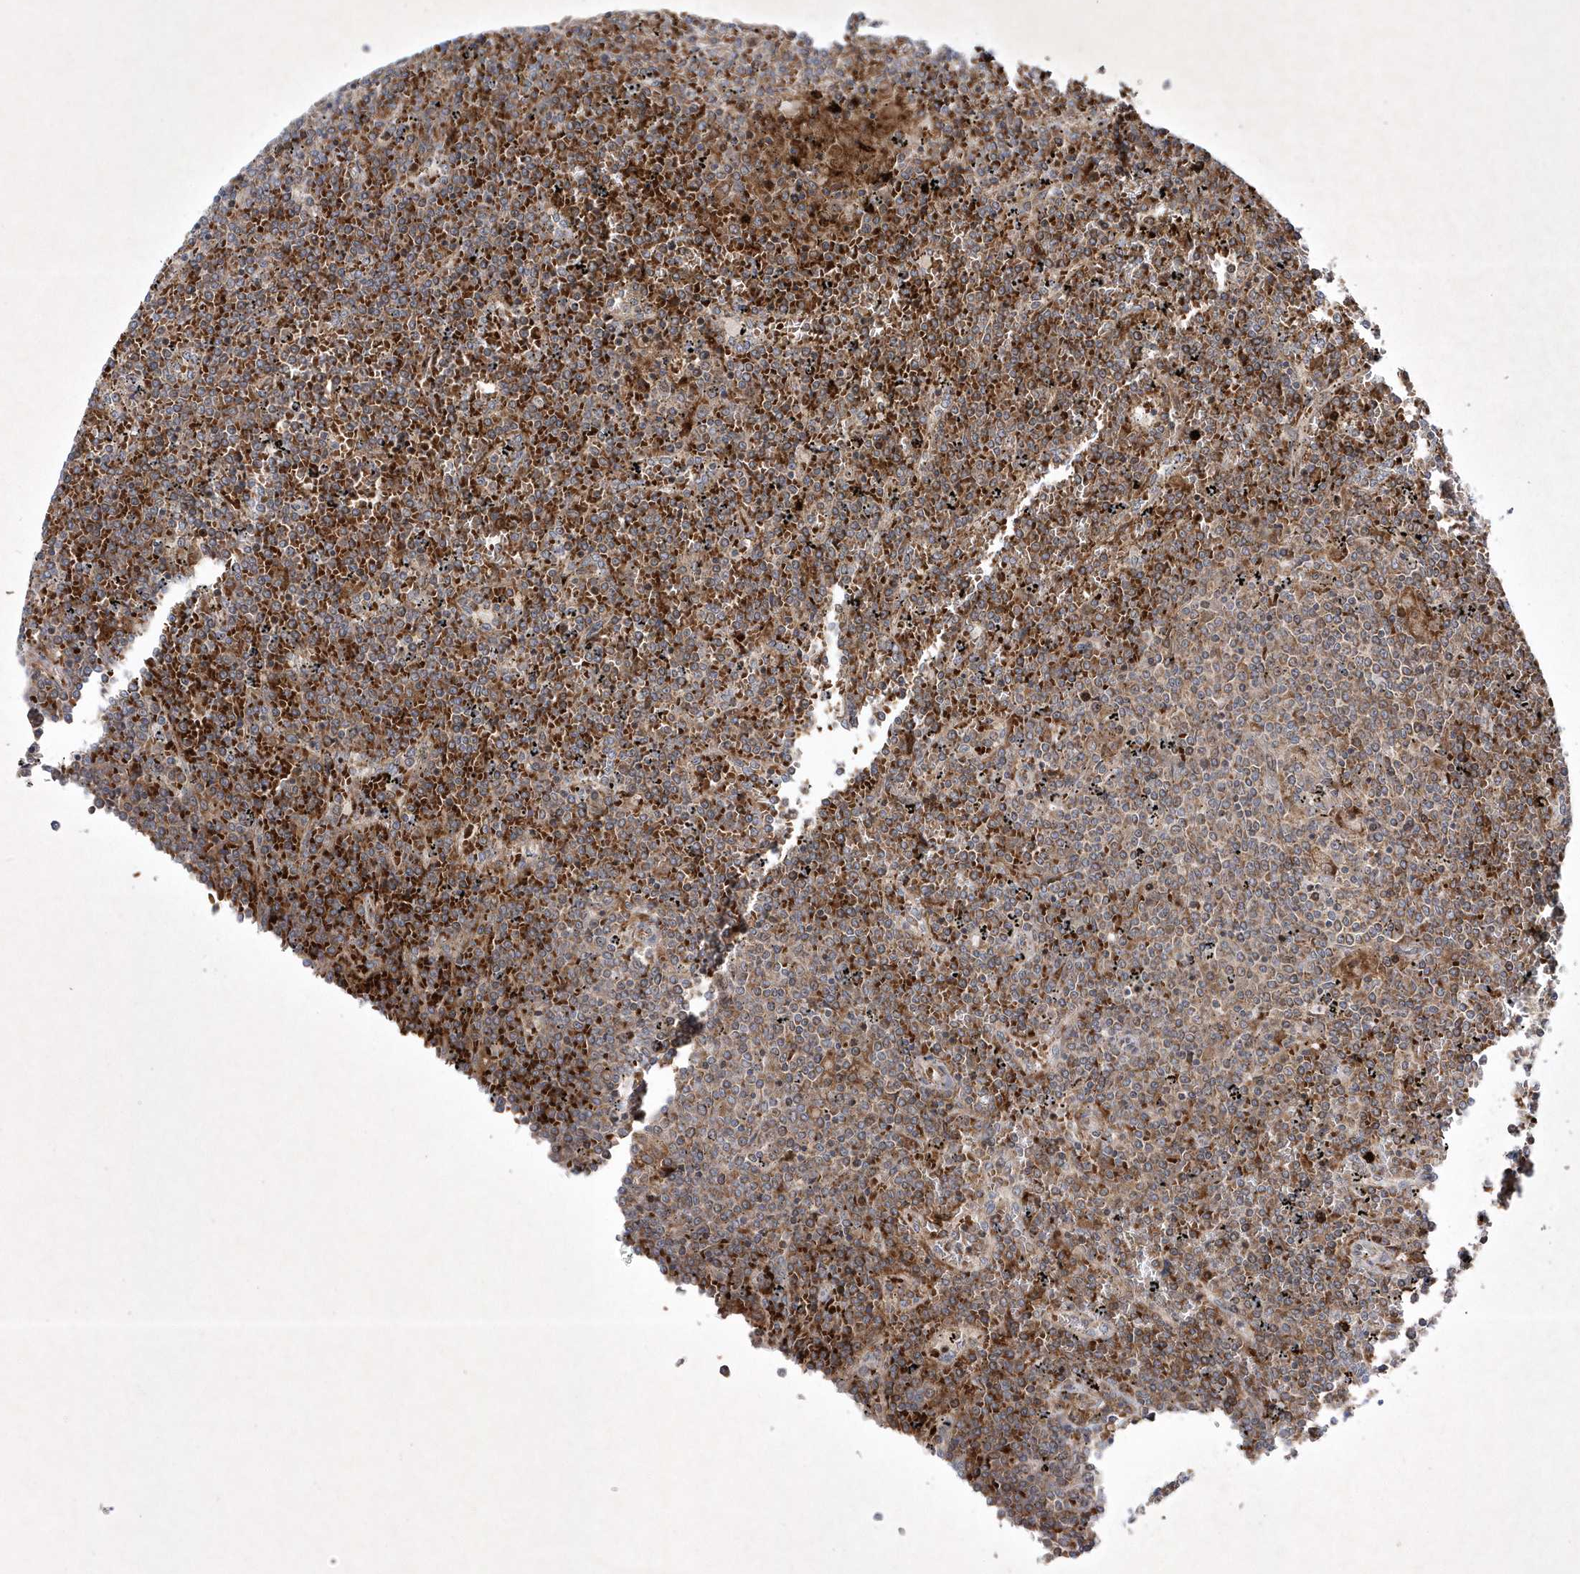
{"staining": {"intensity": "moderate", "quantity": ">75%", "location": "cytoplasmic/membranous"}, "tissue": "lymphoma", "cell_type": "Tumor cells", "image_type": "cancer", "snomed": [{"axis": "morphology", "description": "Malignant lymphoma, non-Hodgkin's type, Low grade"}, {"axis": "topography", "description": "Spleen"}], "caption": "There is medium levels of moderate cytoplasmic/membranous staining in tumor cells of low-grade malignant lymphoma, non-Hodgkin's type, as demonstrated by immunohistochemical staining (brown color).", "gene": "OPA1", "patient": {"sex": "female", "age": 19}}